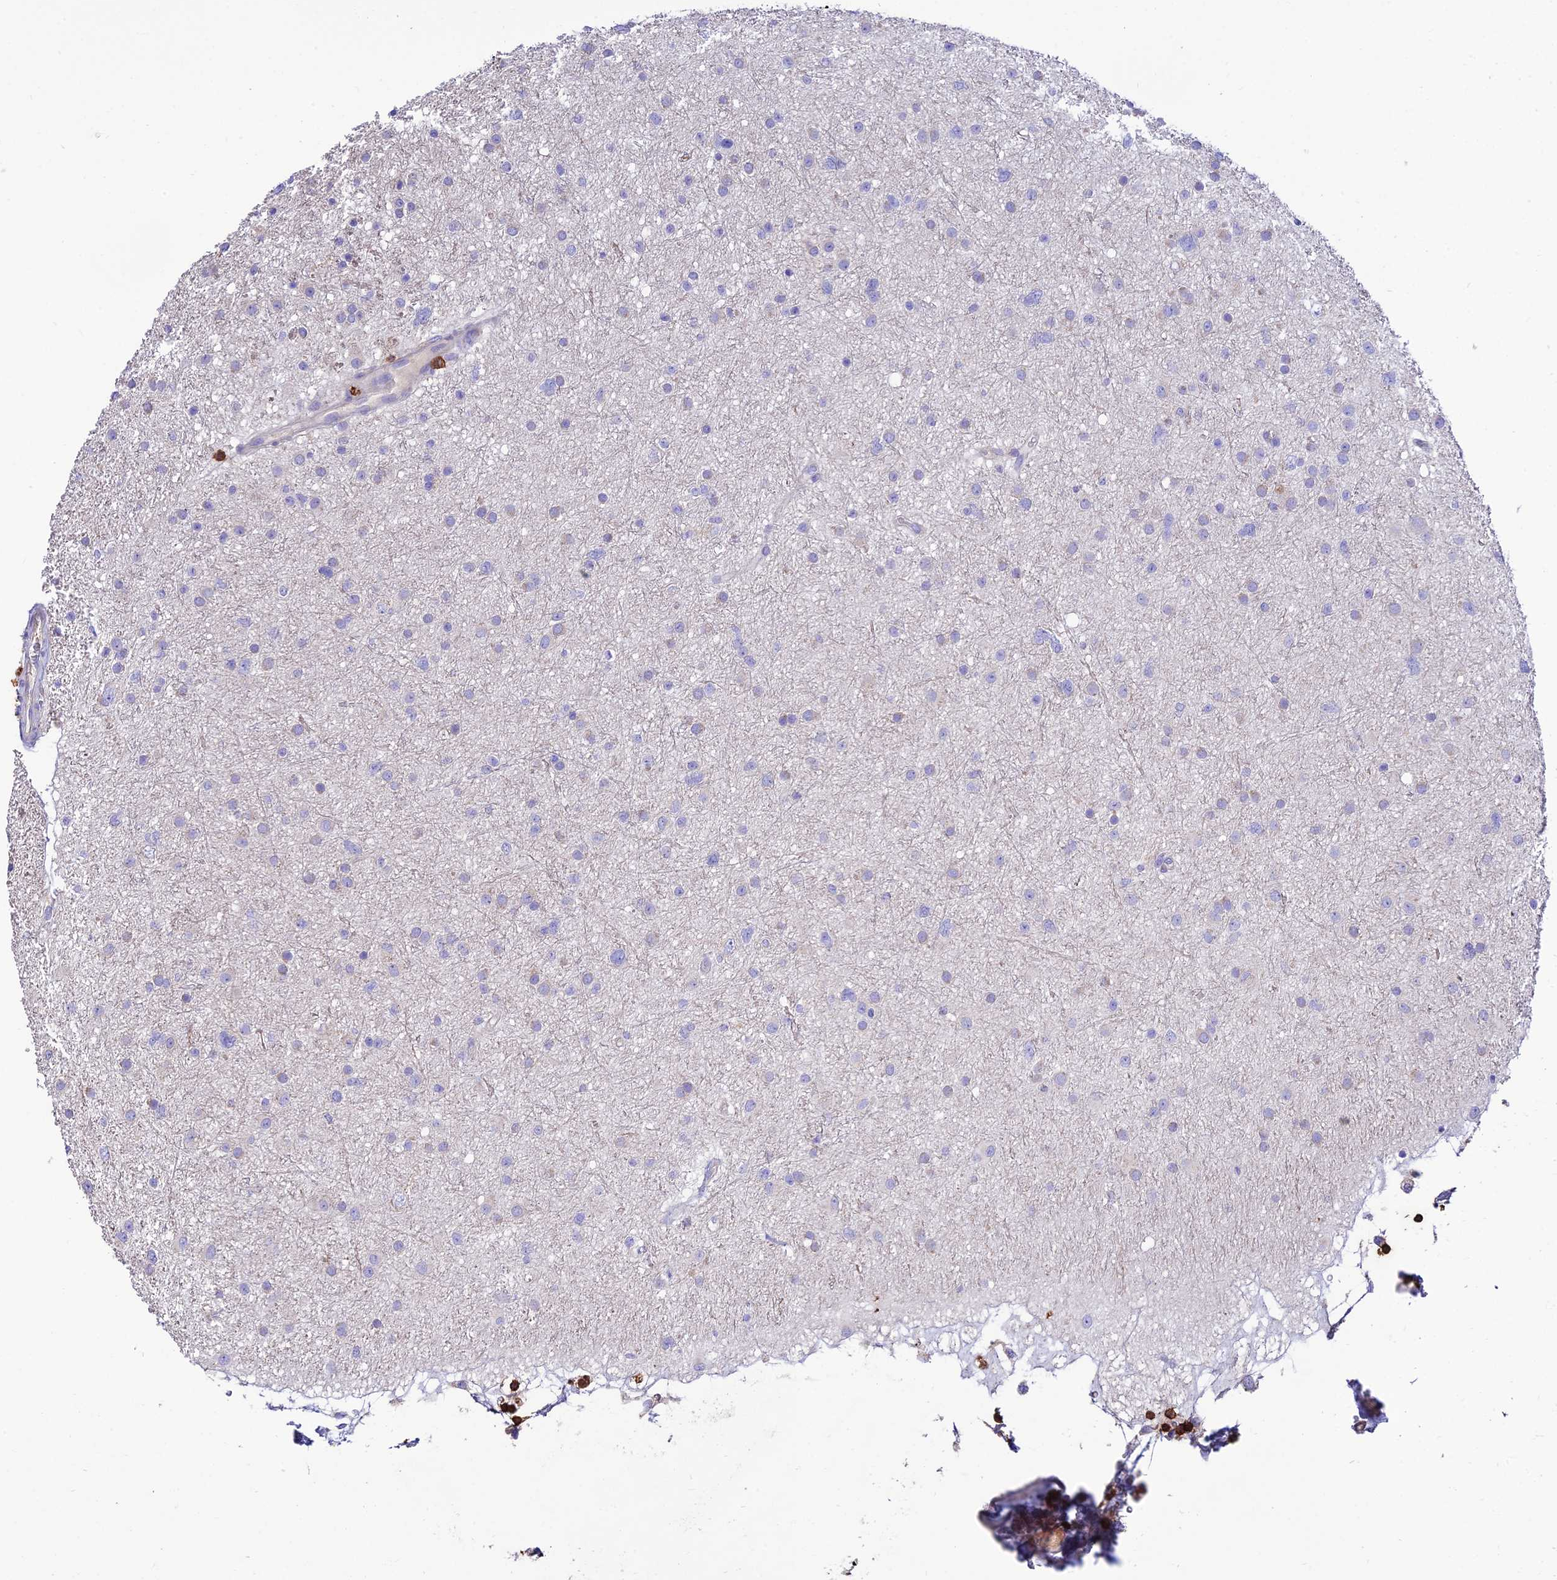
{"staining": {"intensity": "negative", "quantity": "none", "location": "none"}, "tissue": "glioma", "cell_type": "Tumor cells", "image_type": "cancer", "snomed": [{"axis": "morphology", "description": "Glioma, malignant, Low grade"}, {"axis": "topography", "description": "Cerebral cortex"}], "caption": "Immunohistochemistry micrograph of malignant glioma (low-grade) stained for a protein (brown), which demonstrates no staining in tumor cells.", "gene": "PTPRCAP", "patient": {"sex": "female", "age": 39}}